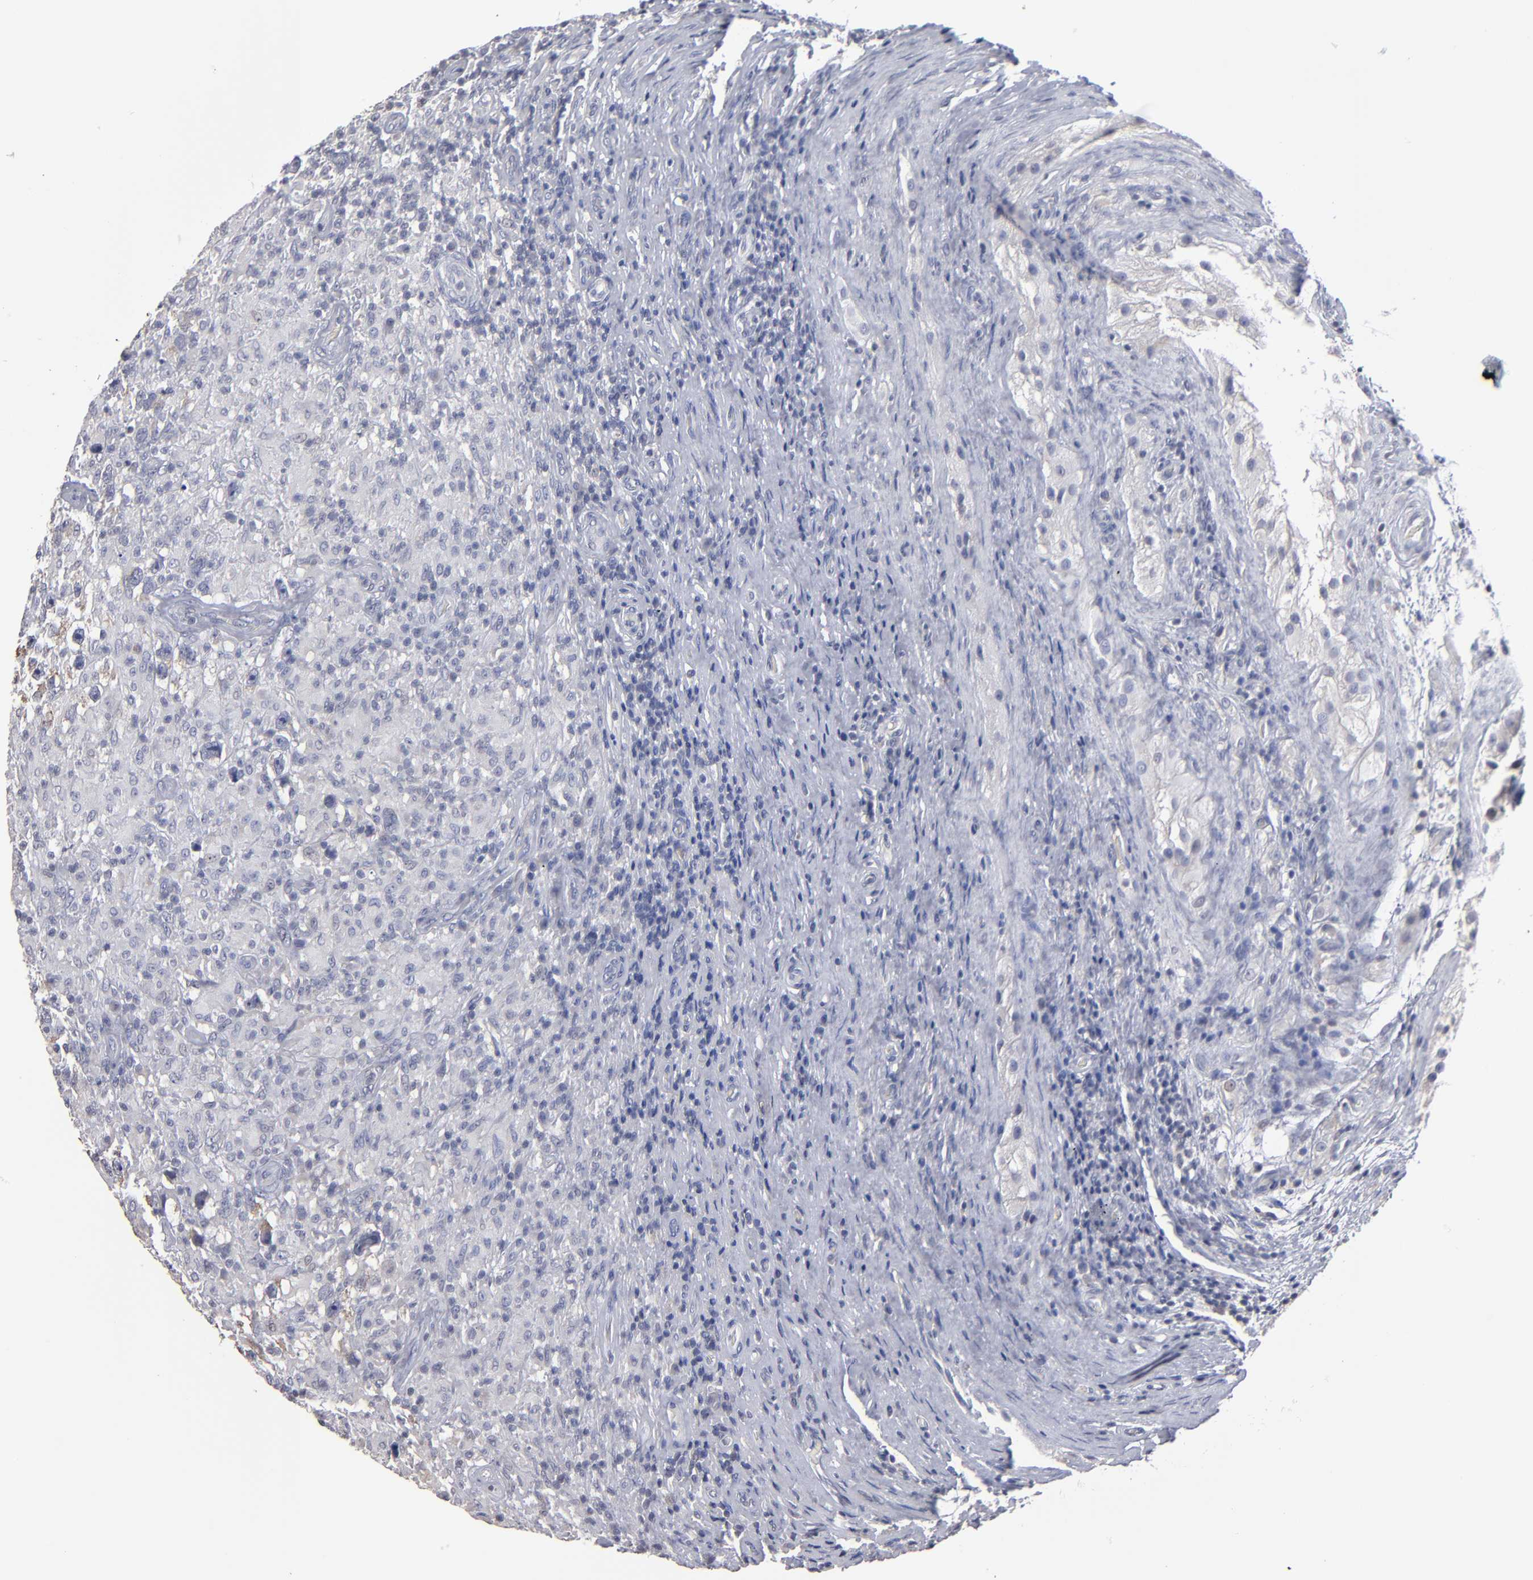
{"staining": {"intensity": "weak", "quantity": "<25%", "location": "cytoplasmic/membranous"}, "tissue": "testis cancer", "cell_type": "Tumor cells", "image_type": "cancer", "snomed": [{"axis": "morphology", "description": "Seminoma, NOS"}, {"axis": "topography", "description": "Testis"}], "caption": "Histopathology image shows no significant protein expression in tumor cells of seminoma (testis).", "gene": "RPH3A", "patient": {"sex": "male", "age": 34}}